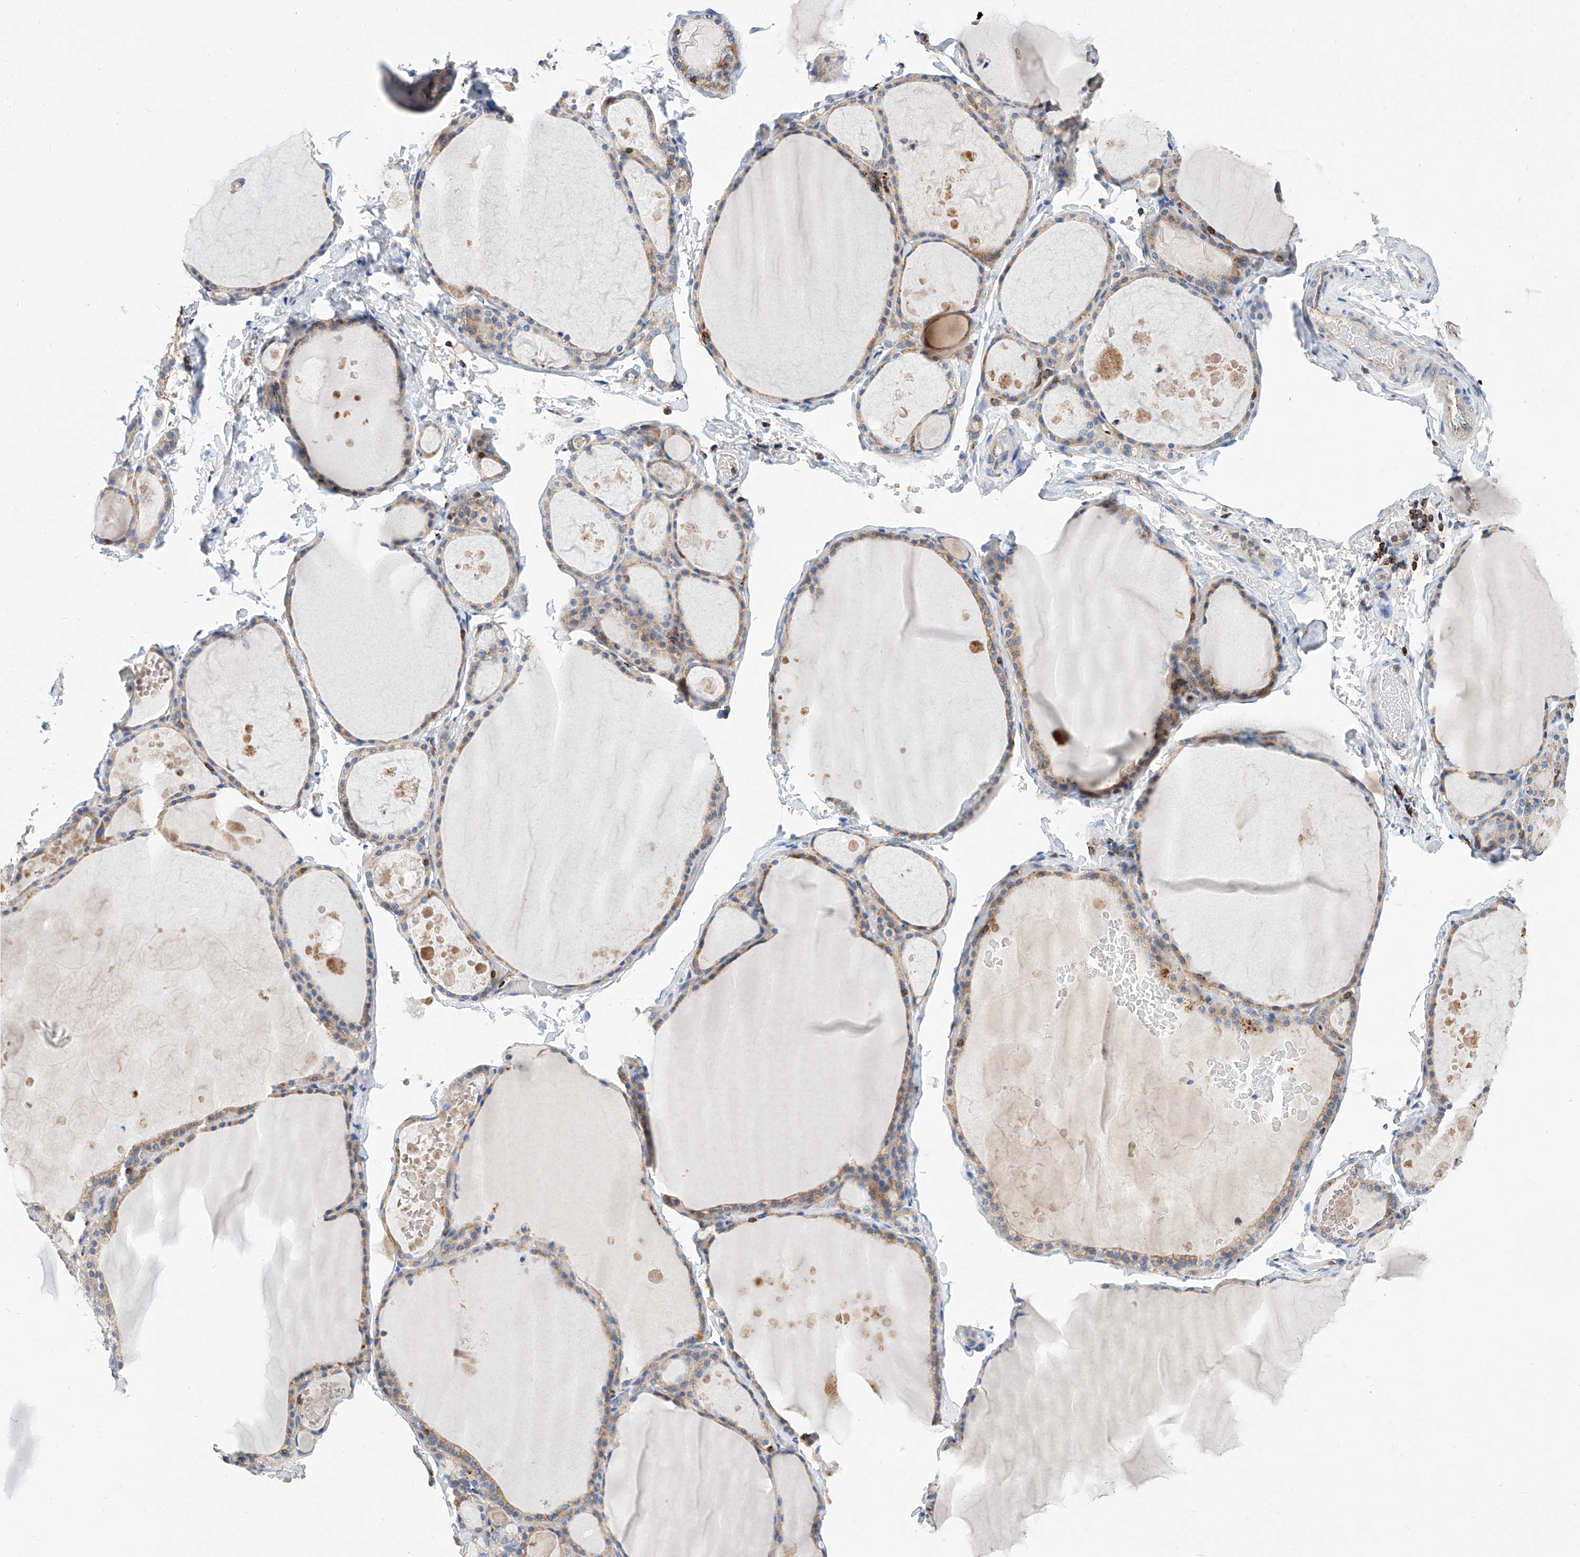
{"staining": {"intensity": "weak", "quantity": ">75%", "location": "cytoplasmic/membranous"}, "tissue": "thyroid gland", "cell_type": "Glandular cells", "image_type": "normal", "snomed": [{"axis": "morphology", "description": "Normal tissue, NOS"}, {"axis": "topography", "description": "Thyroid gland"}], "caption": "Unremarkable thyroid gland displays weak cytoplasmic/membranous positivity in about >75% of glandular cells.", "gene": "CPNE5", "patient": {"sex": "male", "age": 56}}